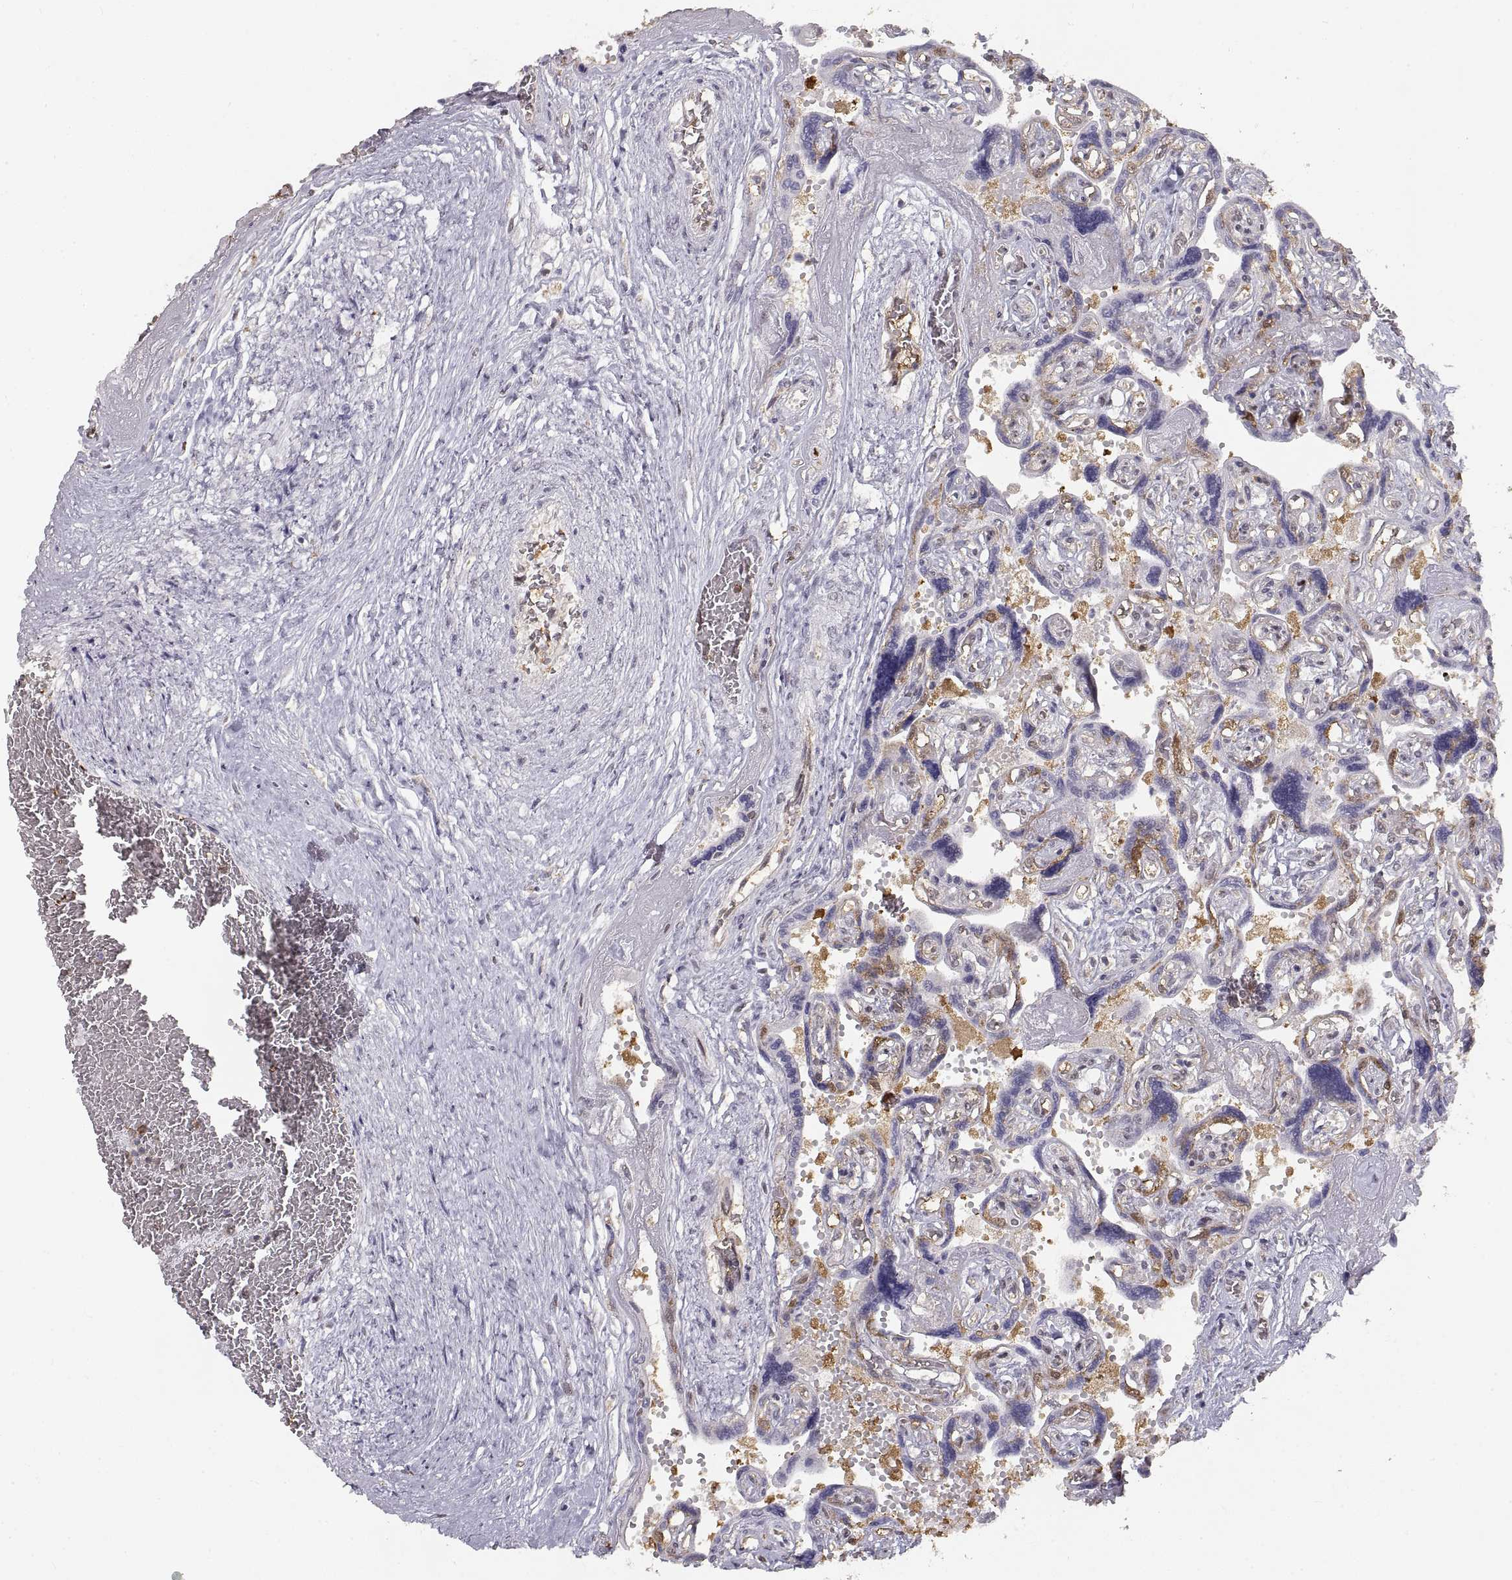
{"staining": {"intensity": "weak", "quantity": ">75%", "location": "cytoplasmic/membranous"}, "tissue": "placenta", "cell_type": "Decidual cells", "image_type": "normal", "snomed": [{"axis": "morphology", "description": "Normal tissue, NOS"}, {"axis": "topography", "description": "Placenta"}], "caption": "Immunohistochemistry image of benign placenta stained for a protein (brown), which exhibits low levels of weak cytoplasmic/membranous staining in about >75% of decidual cells.", "gene": "HSP90AB1", "patient": {"sex": "female", "age": 32}}